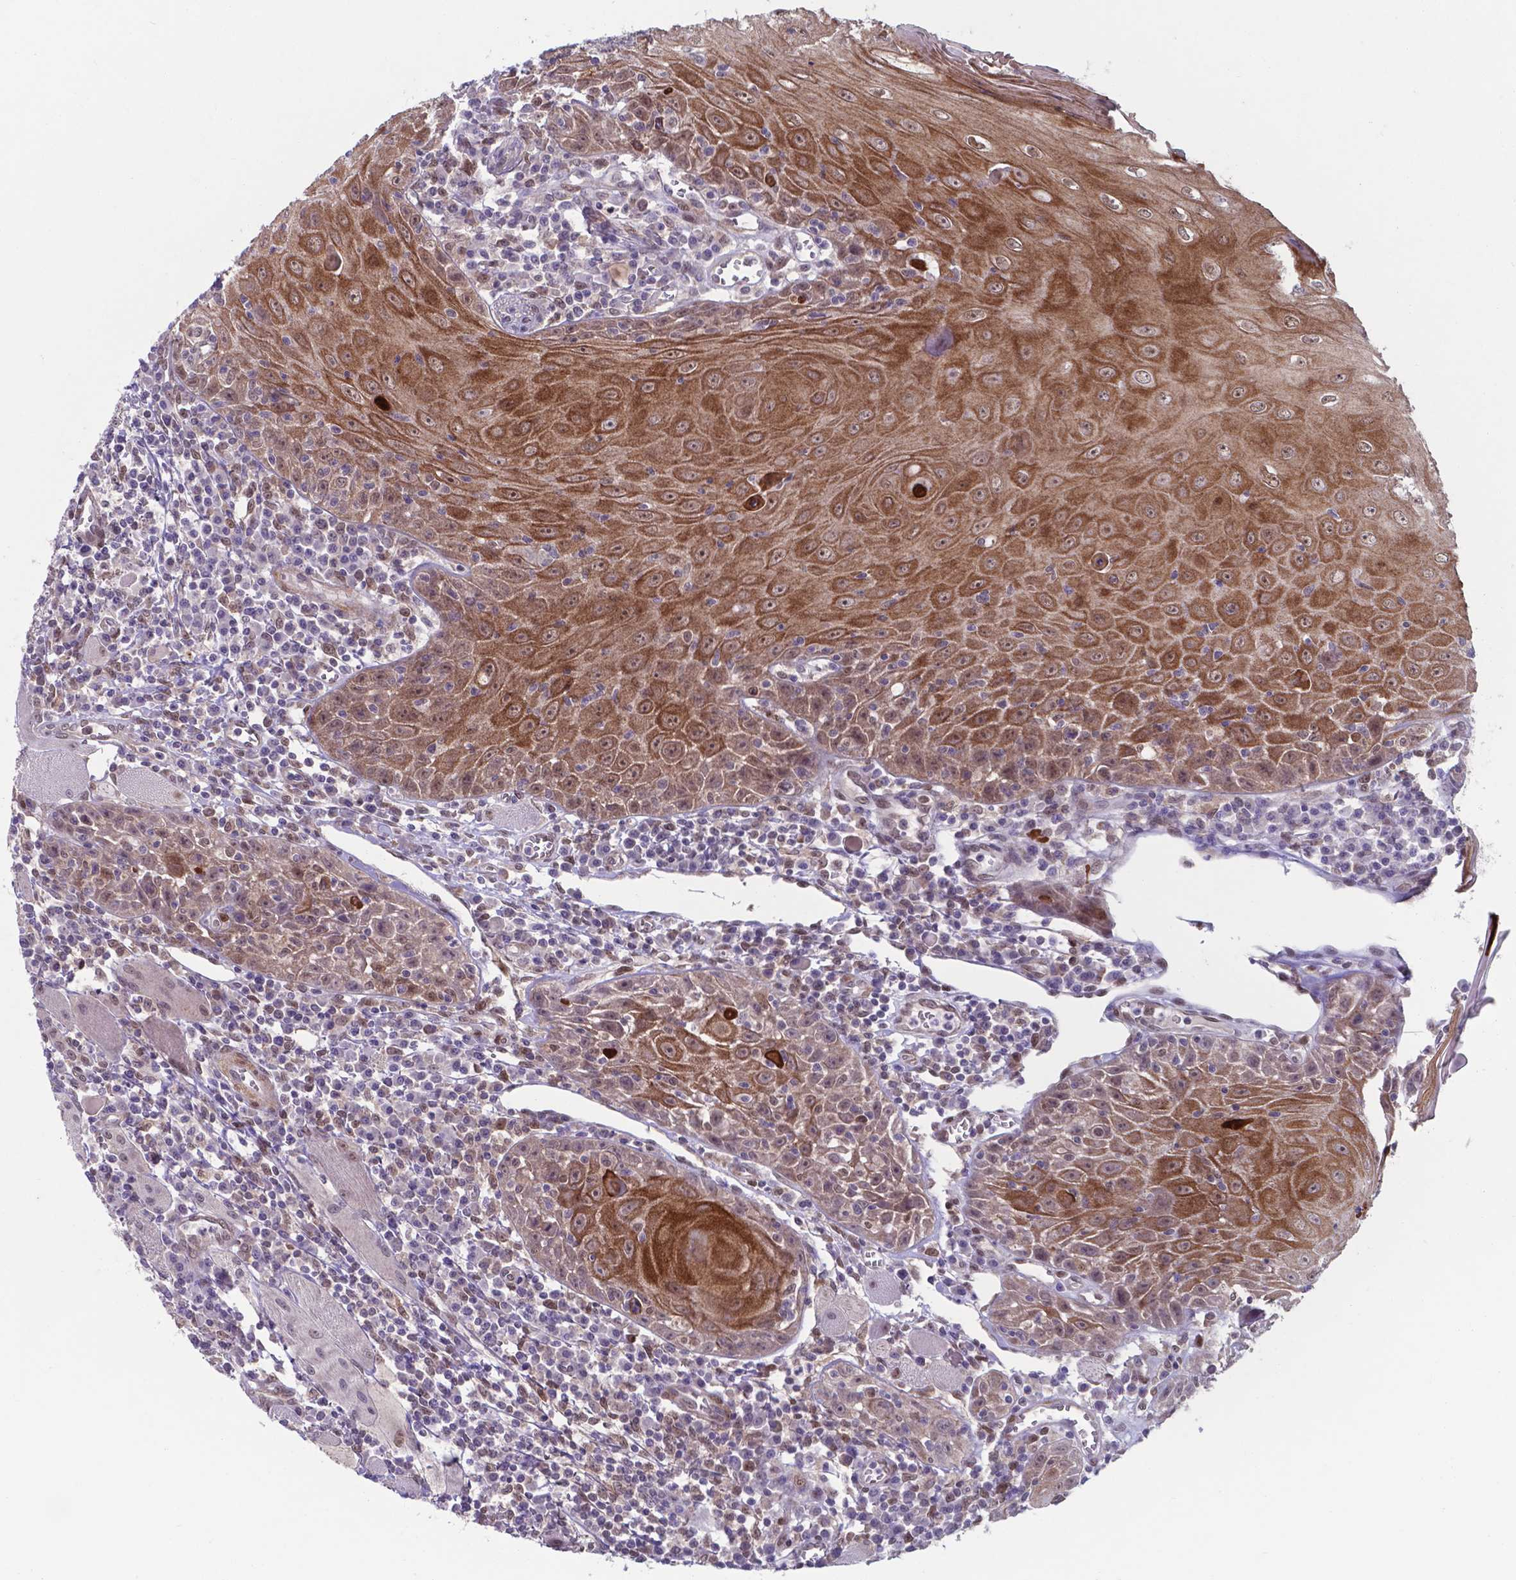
{"staining": {"intensity": "moderate", "quantity": ">75%", "location": "cytoplasmic/membranous"}, "tissue": "head and neck cancer", "cell_type": "Tumor cells", "image_type": "cancer", "snomed": [{"axis": "morphology", "description": "Normal tissue, NOS"}, {"axis": "morphology", "description": "Squamous cell carcinoma, NOS"}, {"axis": "topography", "description": "Oral tissue"}, {"axis": "topography", "description": "Head-Neck"}], "caption": "The micrograph shows a brown stain indicating the presence of a protein in the cytoplasmic/membranous of tumor cells in head and neck cancer.", "gene": "UBE2E2", "patient": {"sex": "male", "age": 52}}